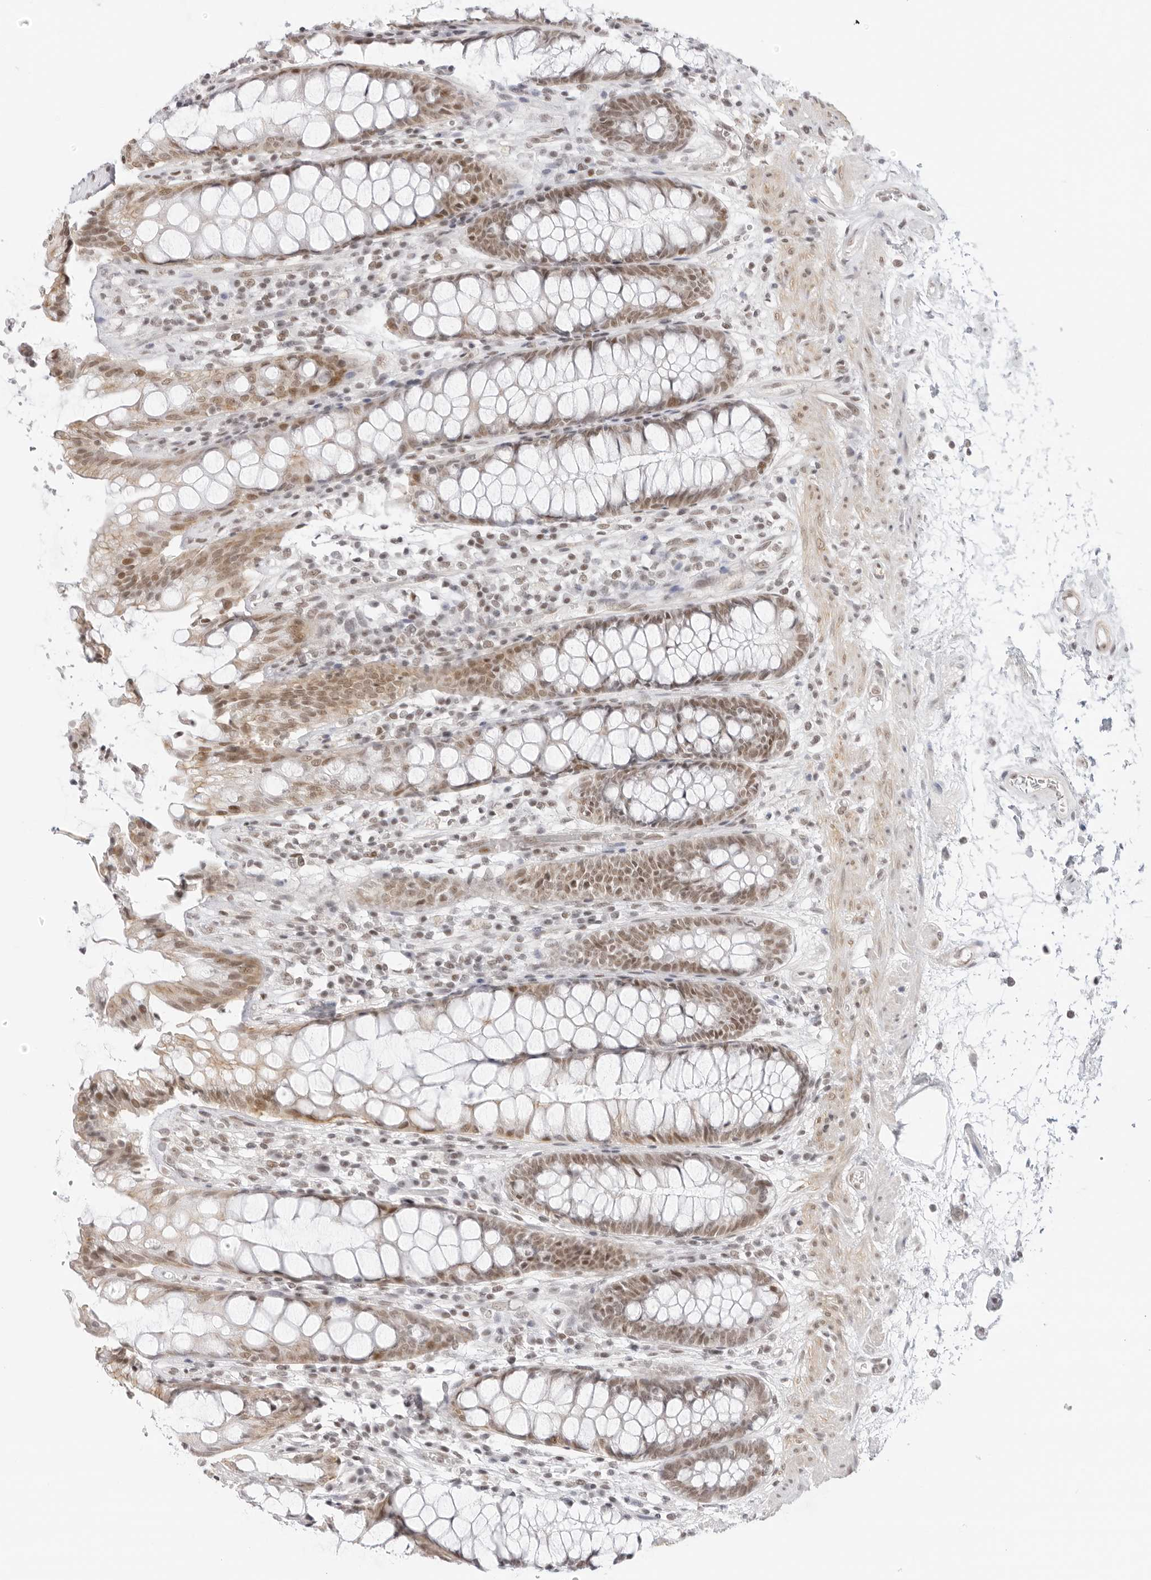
{"staining": {"intensity": "moderate", "quantity": ">75%", "location": "cytoplasmic/membranous,nuclear"}, "tissue": "rectum", "cell_type": "Glandular cells", "image_type": "normal", "snomed": [{"axis": "morphology", "description": "Normal tissue, NOS"}, {"axis": "topography", "description": "Rectum"}], "caption": "The photomicrograph demonstrates staining of benign rectum, revealing moderate cytoplasmic/membranous,nuclear protein staining (brown color) within glandular cells.", "gene": "TCIM", "patient": {"sex": "male", "age": 64}}